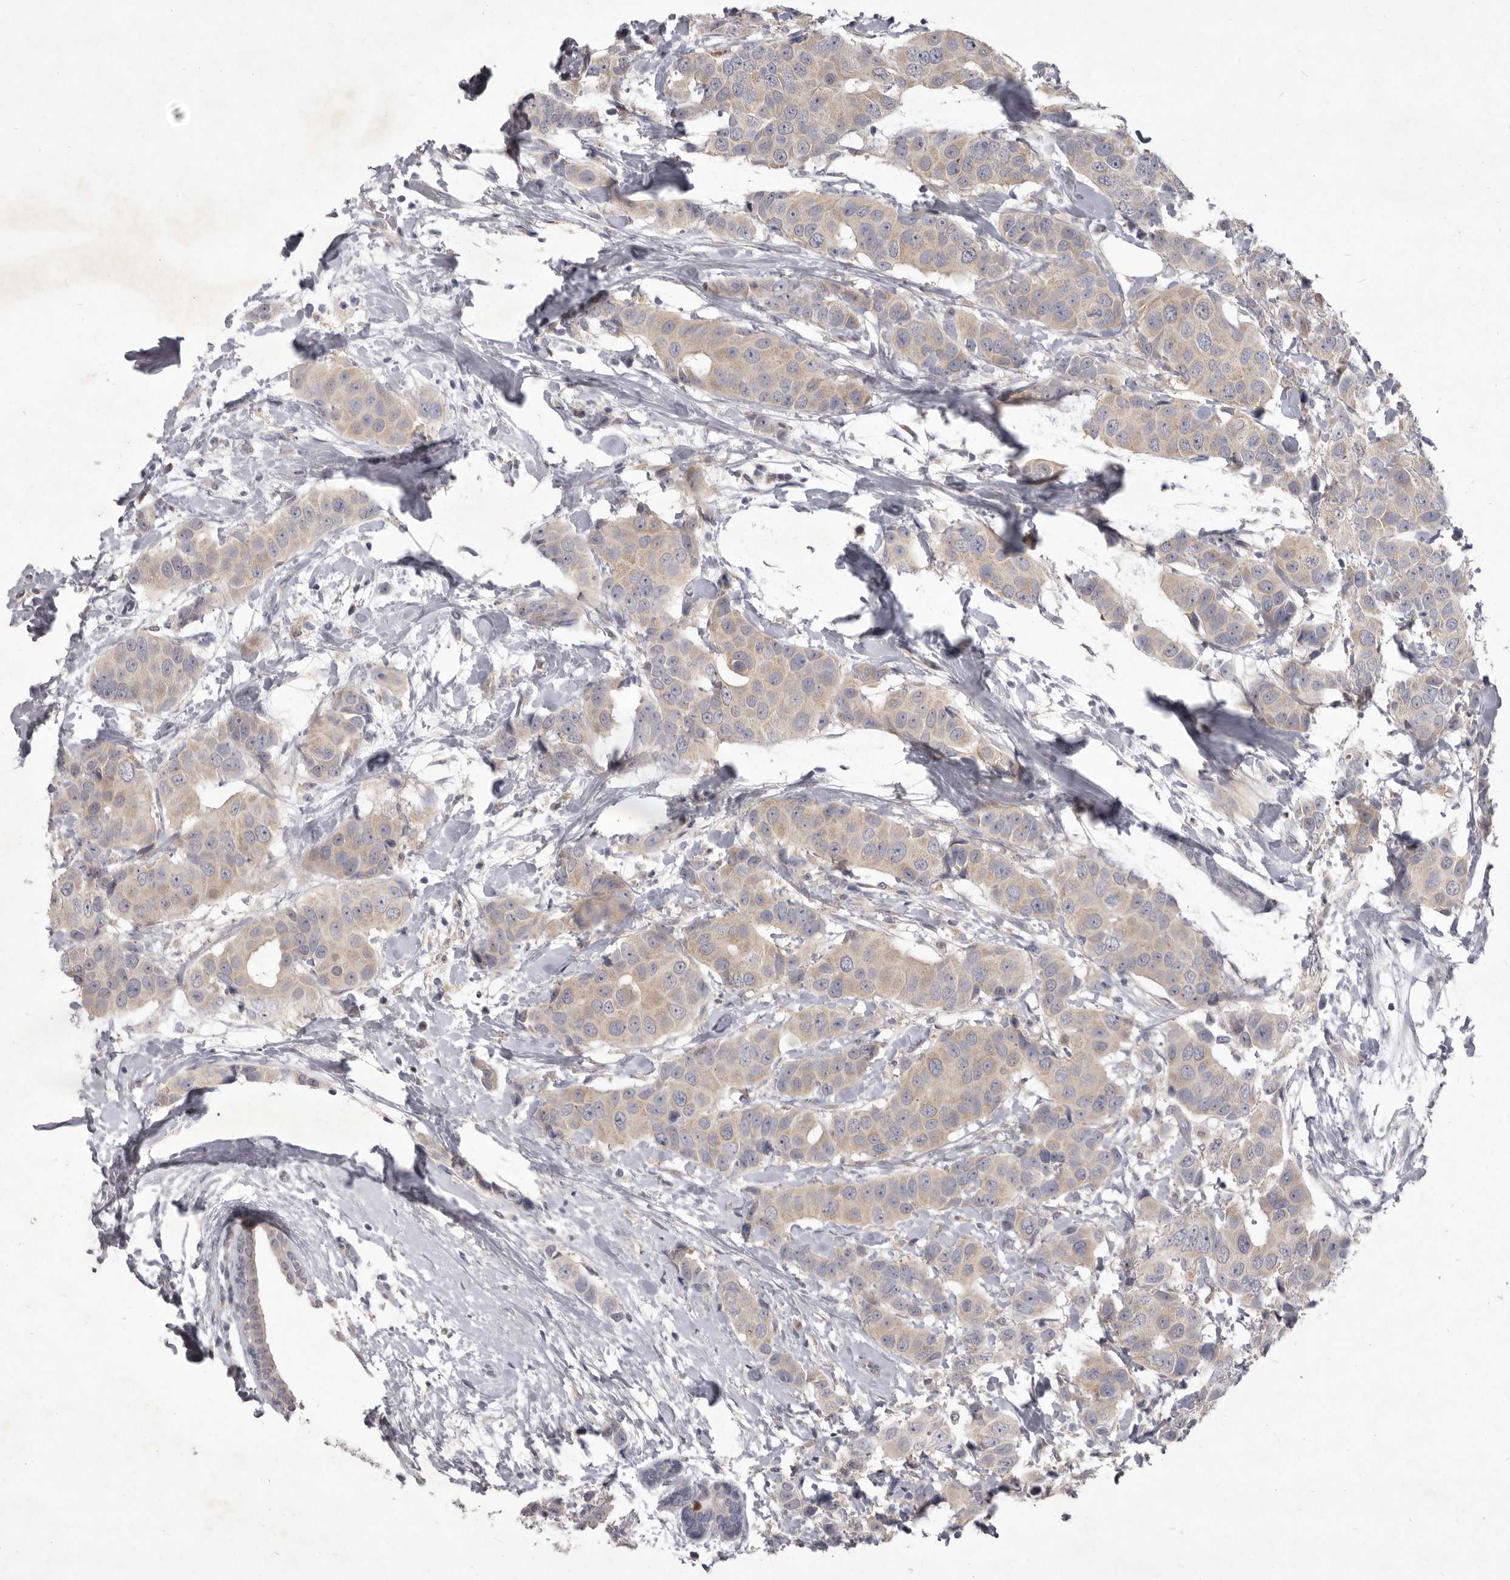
{"staining": {"intensity": "weak", "quantity": ">75%", "location": "cytoplasmic/membranous"}, "tissue": "breast cancer", "cell_type": "Tumor cells", "image_type": "cancer", "snomed": [{"axis": "morphology", "description": "Normal tissue, NOS"}, {"axis": "morphology", "description": "Duct carcinoma"}, {"axis": "topography", "description": "Breast"}], "caption": "Immunohistochemistry (DAB) staining of human intraductal carcinoma (breast) exhibits weak cytoplasmic/membranous protein staining in approximately >75% of tumor cells.", "gene": "P2RX6", "patient": {"sex": "female", "age": 39}}